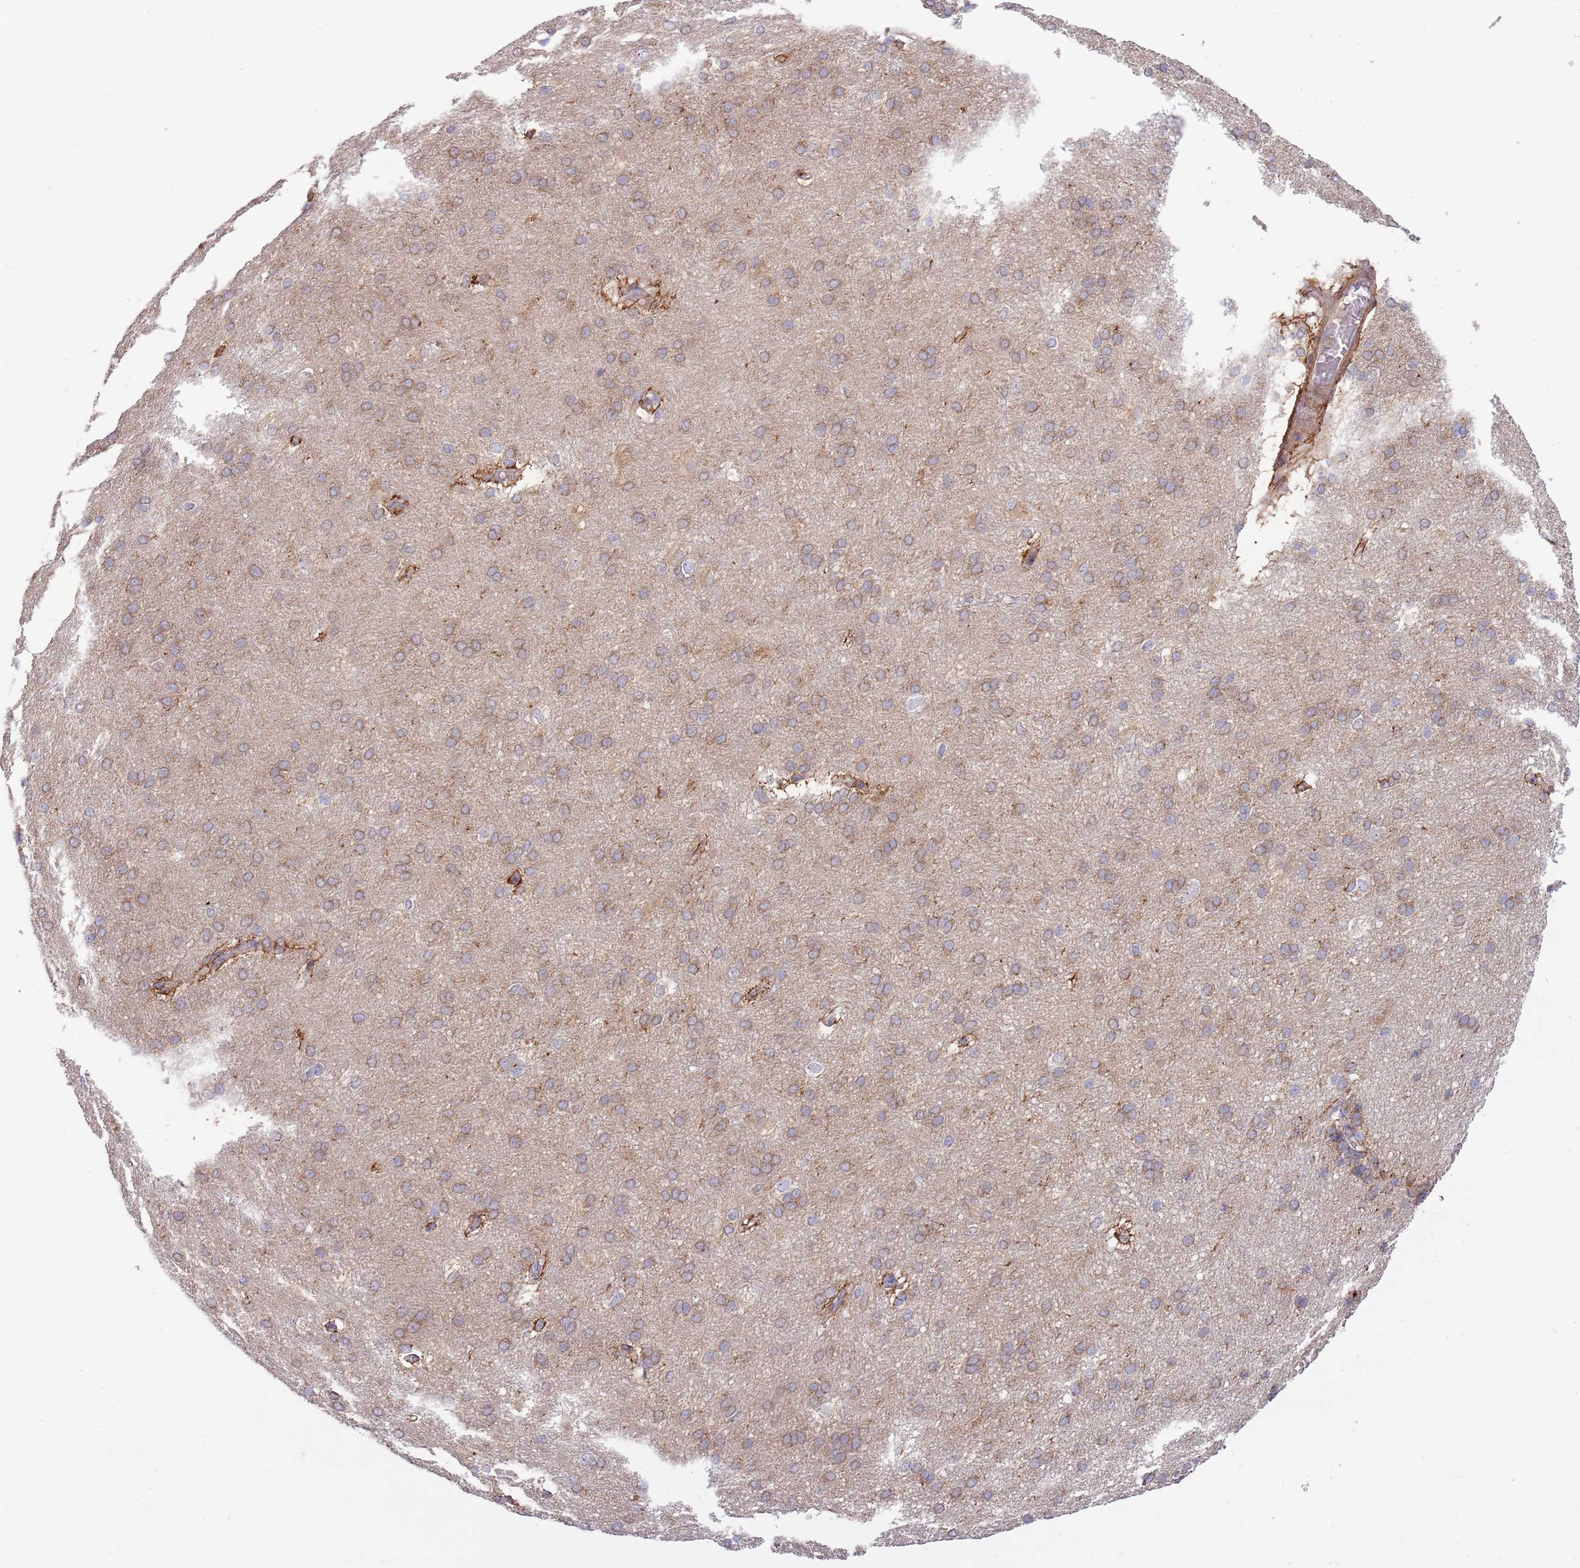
{"staining": {"intensity": "weak", "quantity": ">75%", "location": "cytoplasmic/membranous"}, "tissue": "cerebral cortex", "cell_type": "Endothelial cells", "image_type": "normal", "snomed": [{"axis": "morphology", "description": "Normal tissue, NOS"}, {"axis": "topography", "description": "Cerebral cortex"}], "caption": "Cerebral cortex stained with IHC exhibits weak cytoplasmic/membranous expression in about >75% of endothelial cells. (brown staining indicates protein expression, while blue staining denotes nuclei).", "gene": "DTD2", "patient": {"sex": "male", "age": 62}}